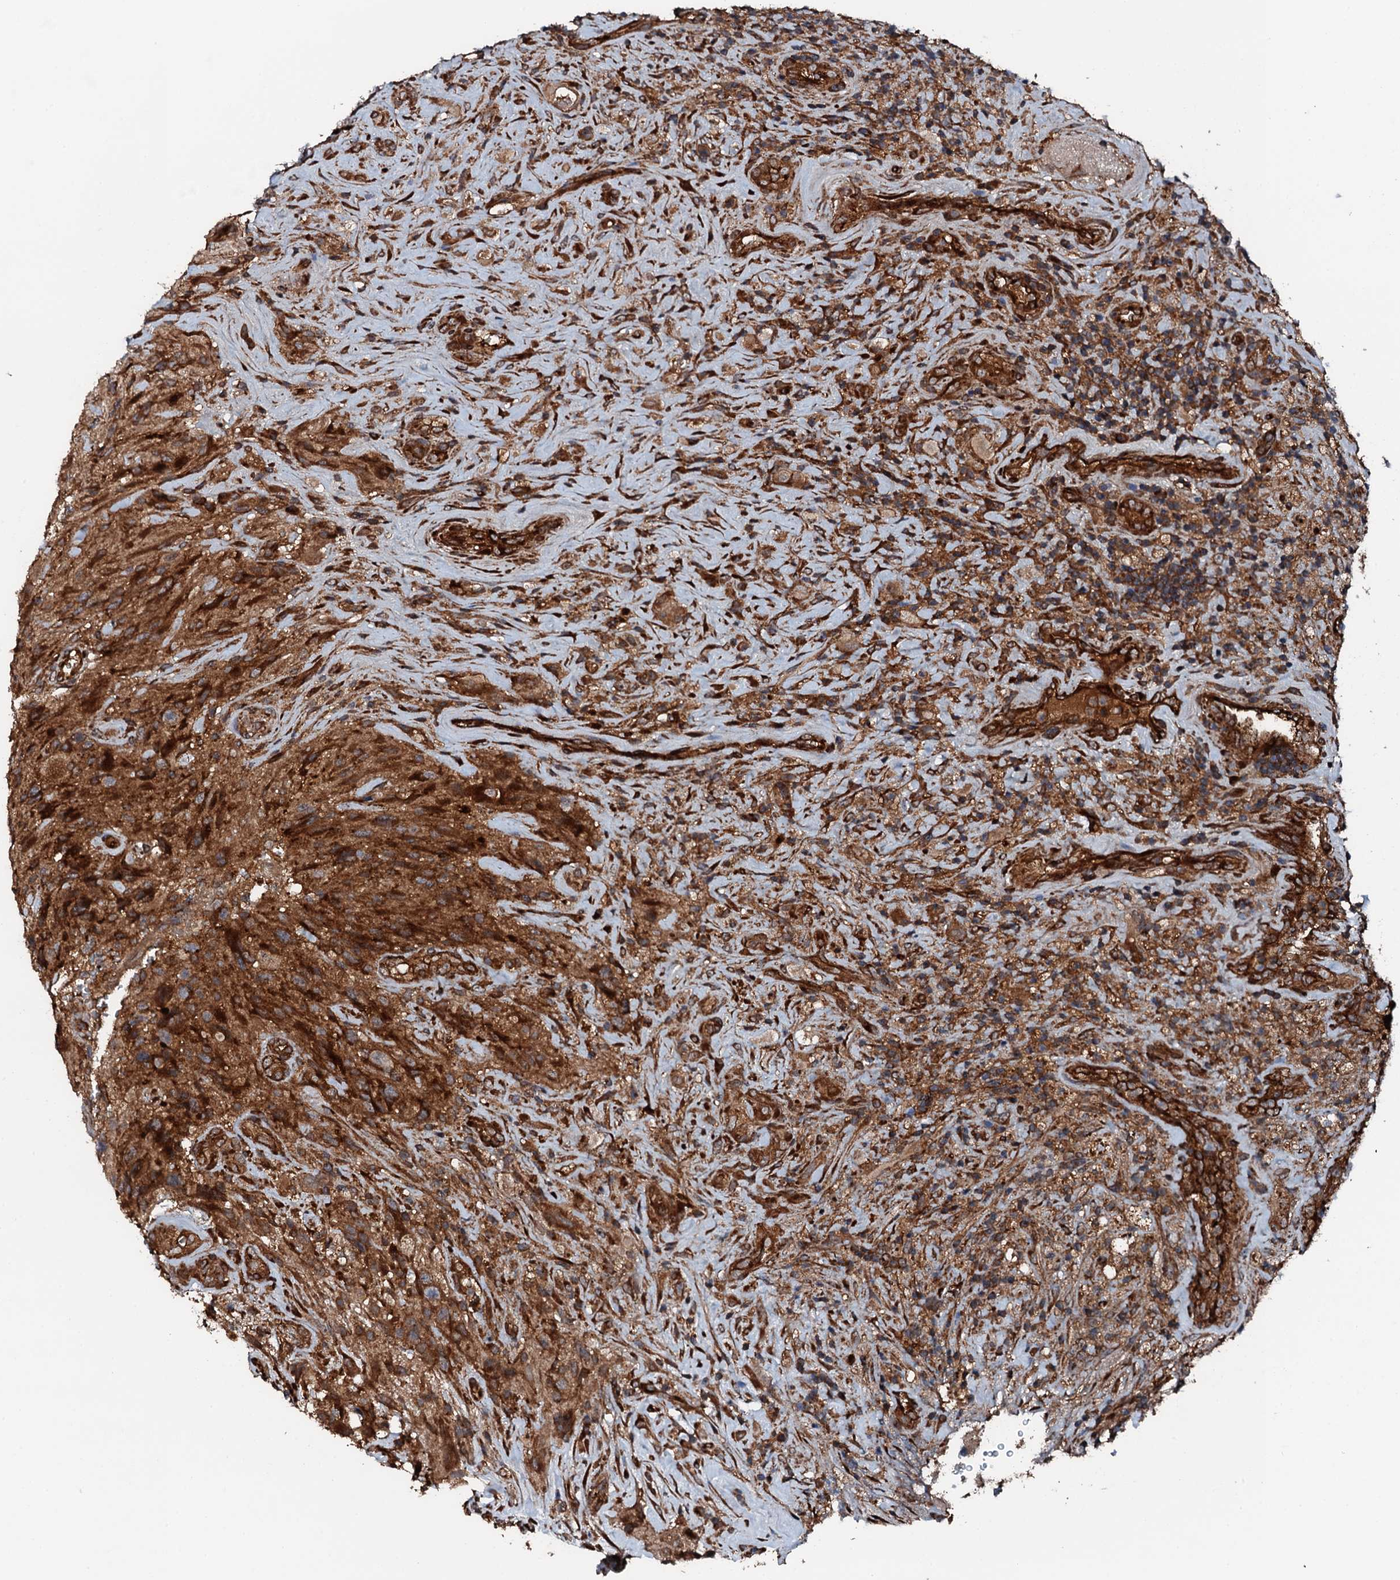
{"staining": {"intensity": "strong", "quantity": "25%-75%", "location": "cytoplasmic/membranous"}, "tissue": "glioma", "cell_type": "Tumor cells", "image_type": "cancer", "snomed": [{"axis": "morphology", "description": "Glioma, malignant, High grade"}, {"axis": "topography", "description": "Brain"}], "caption": "Glioma was stained to show a protein in brown. There is high levels of strong cytoplasmic/membranous staining in approximately 25%-75% of tumor cells. (DAB (3,3'-diaminobenzidine) = brown stain, brightfield microscopy at high magnification).", "gene": "FLYWCH1", "patient": {"sex": "male", "age": 69}}